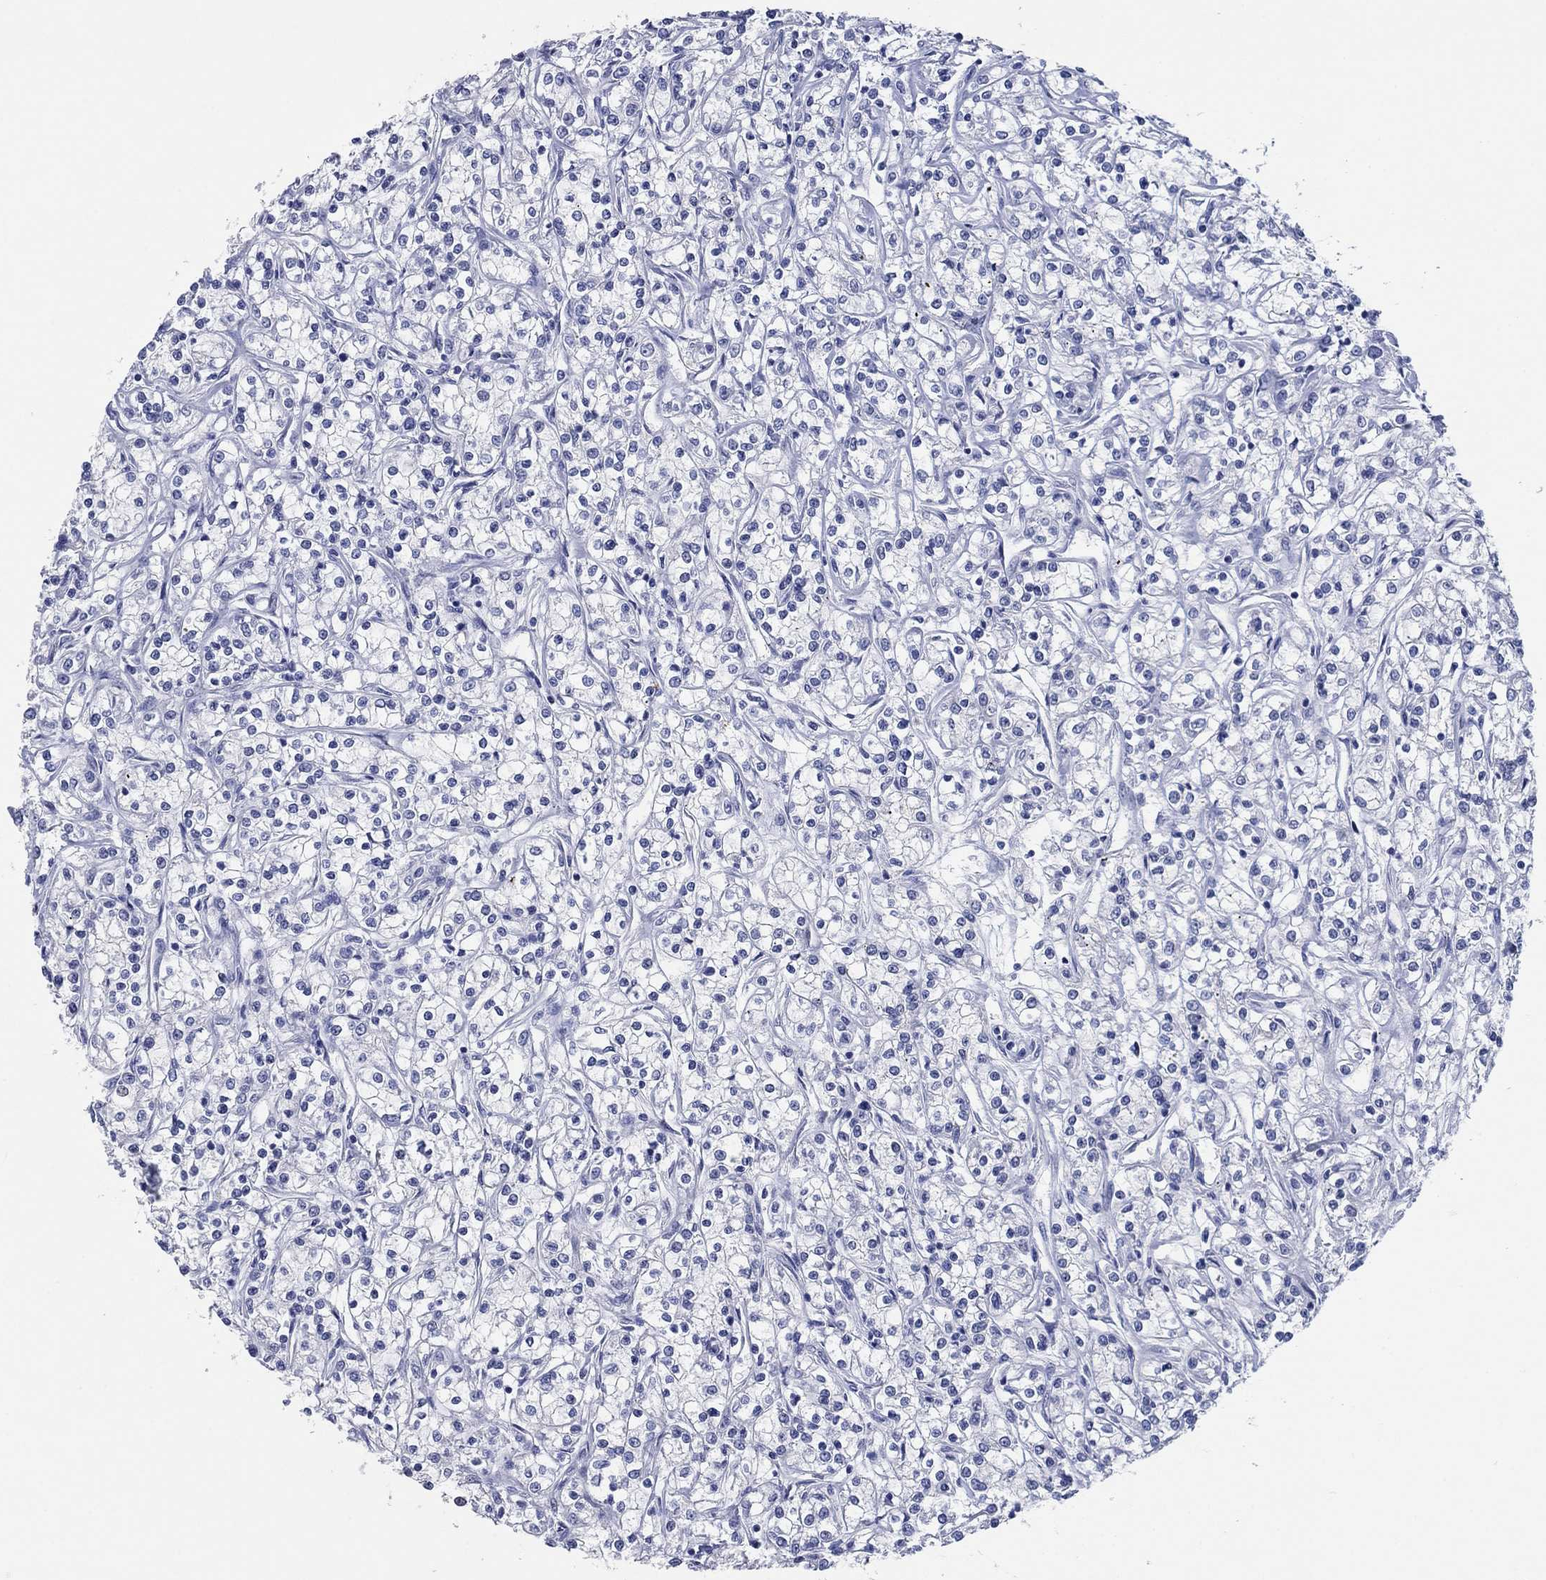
{"staining": {"intensity": "negative", "quantity": "none", "location": "none"}, "tissue": "renal cancer", "cell_type": "Tumor cells", "image_type": "cancer", "snomed": [{"axis": "morphology", "description": "Adenocarcinoma, NOS"}, {"axis": "topography", "description": "Kidney"}], "caption": "This is a image of IHC staining of renal adenocarcinoma, which shows no expression in tumor cells.", "gene": "POU5F1", "patient": {"sex": "female", "age": 59}}